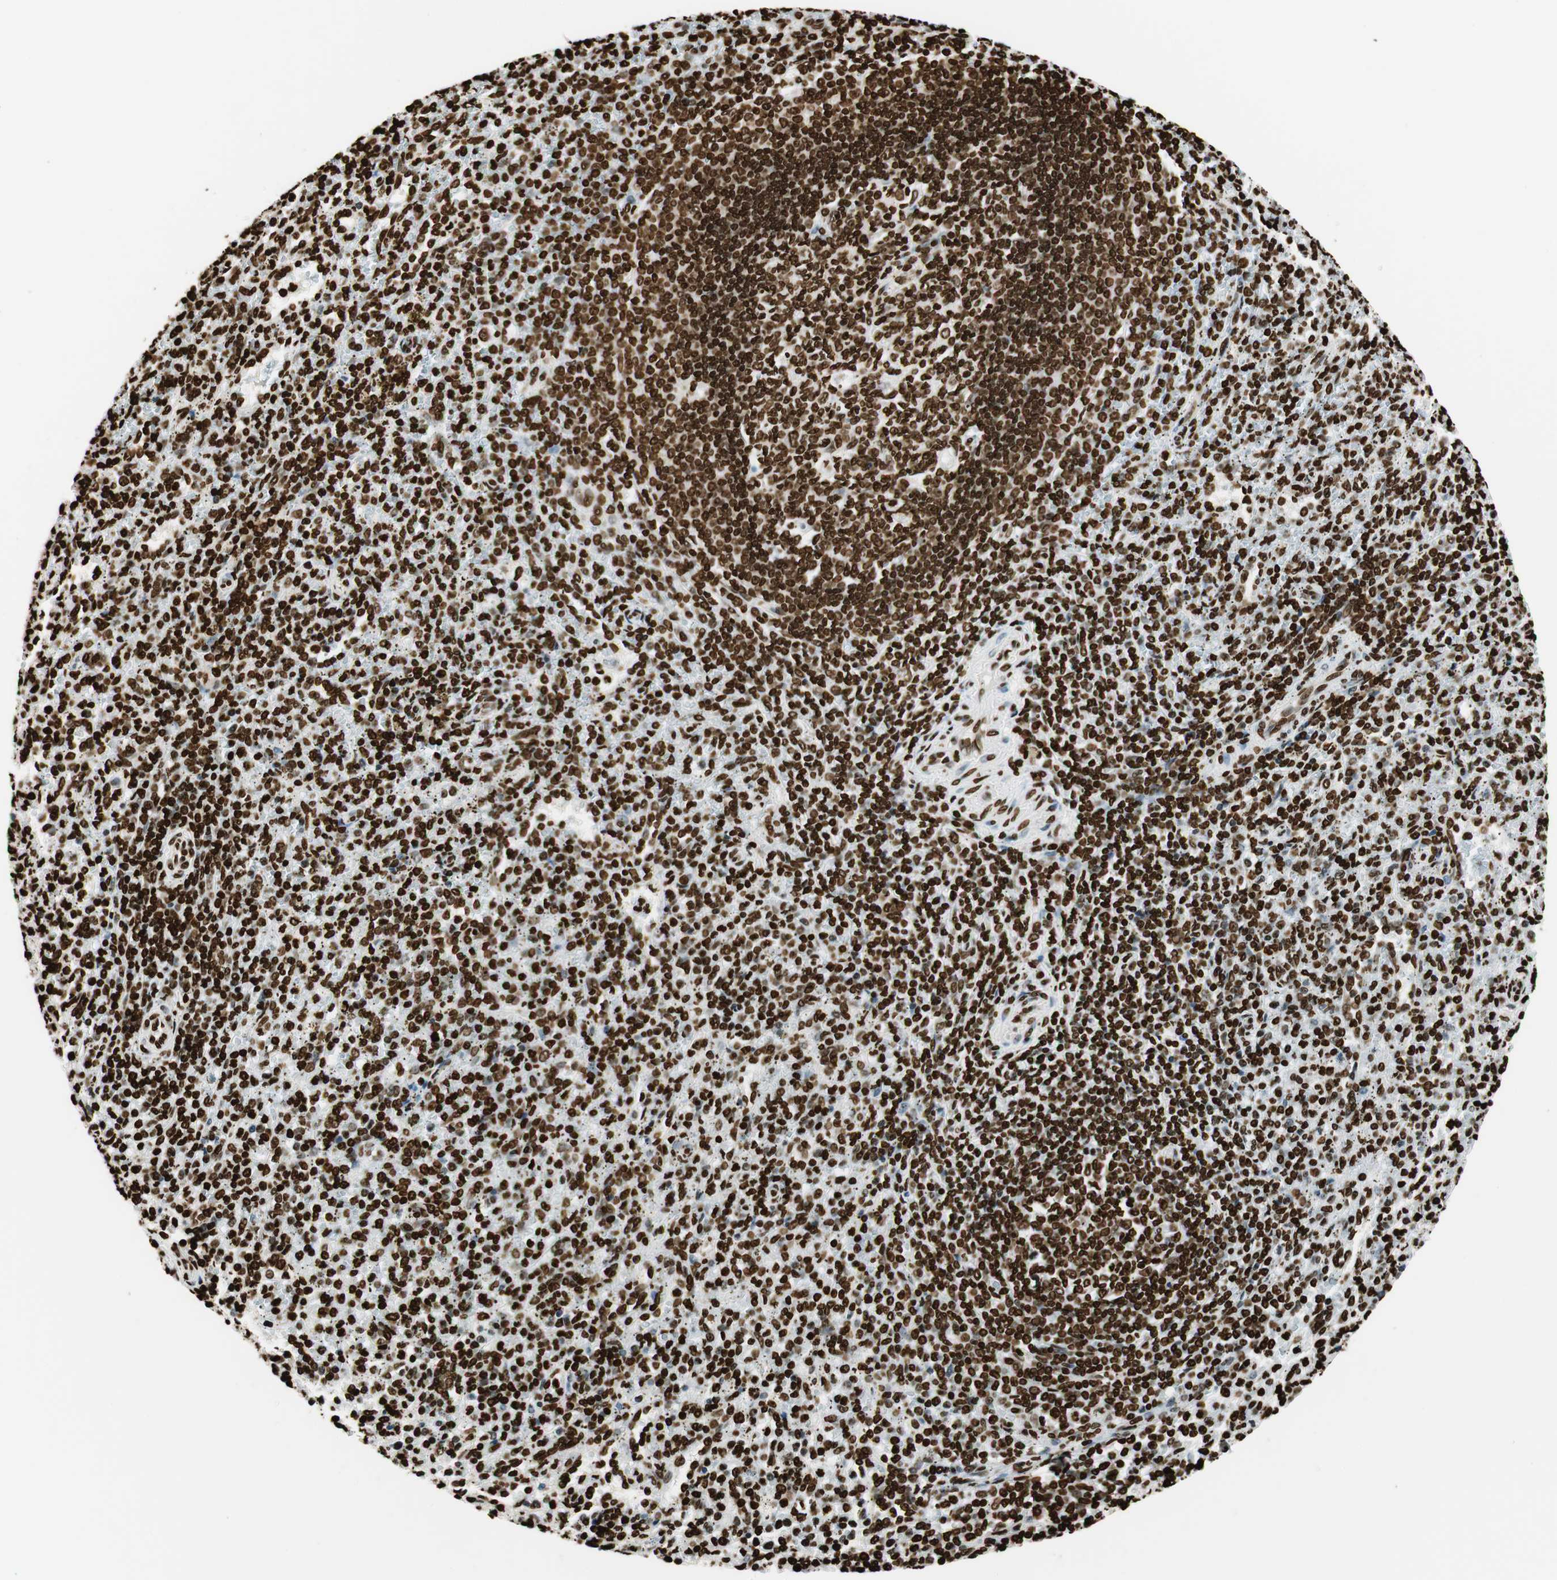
{"staining": {"intensity": "strong", "quantity": ">75%", "location": "nuclear"}, "tissue": "spleen", "cell_type": "Cells in red pulp", "image_type": "normal", "snomed": [{"axis": "morphology", "description": "Normal tissue, NOS"}, {"axis": "topography", "description": "Spleen"}], "caption": "Immunohistochemical staining of unremarkable spleen demonstrates >75% levels of strong nuclear protein staining in approximately >75% of cells in red pulp.", "gene": "GLI2", "patient": {"sex": "female", "age": 10}}